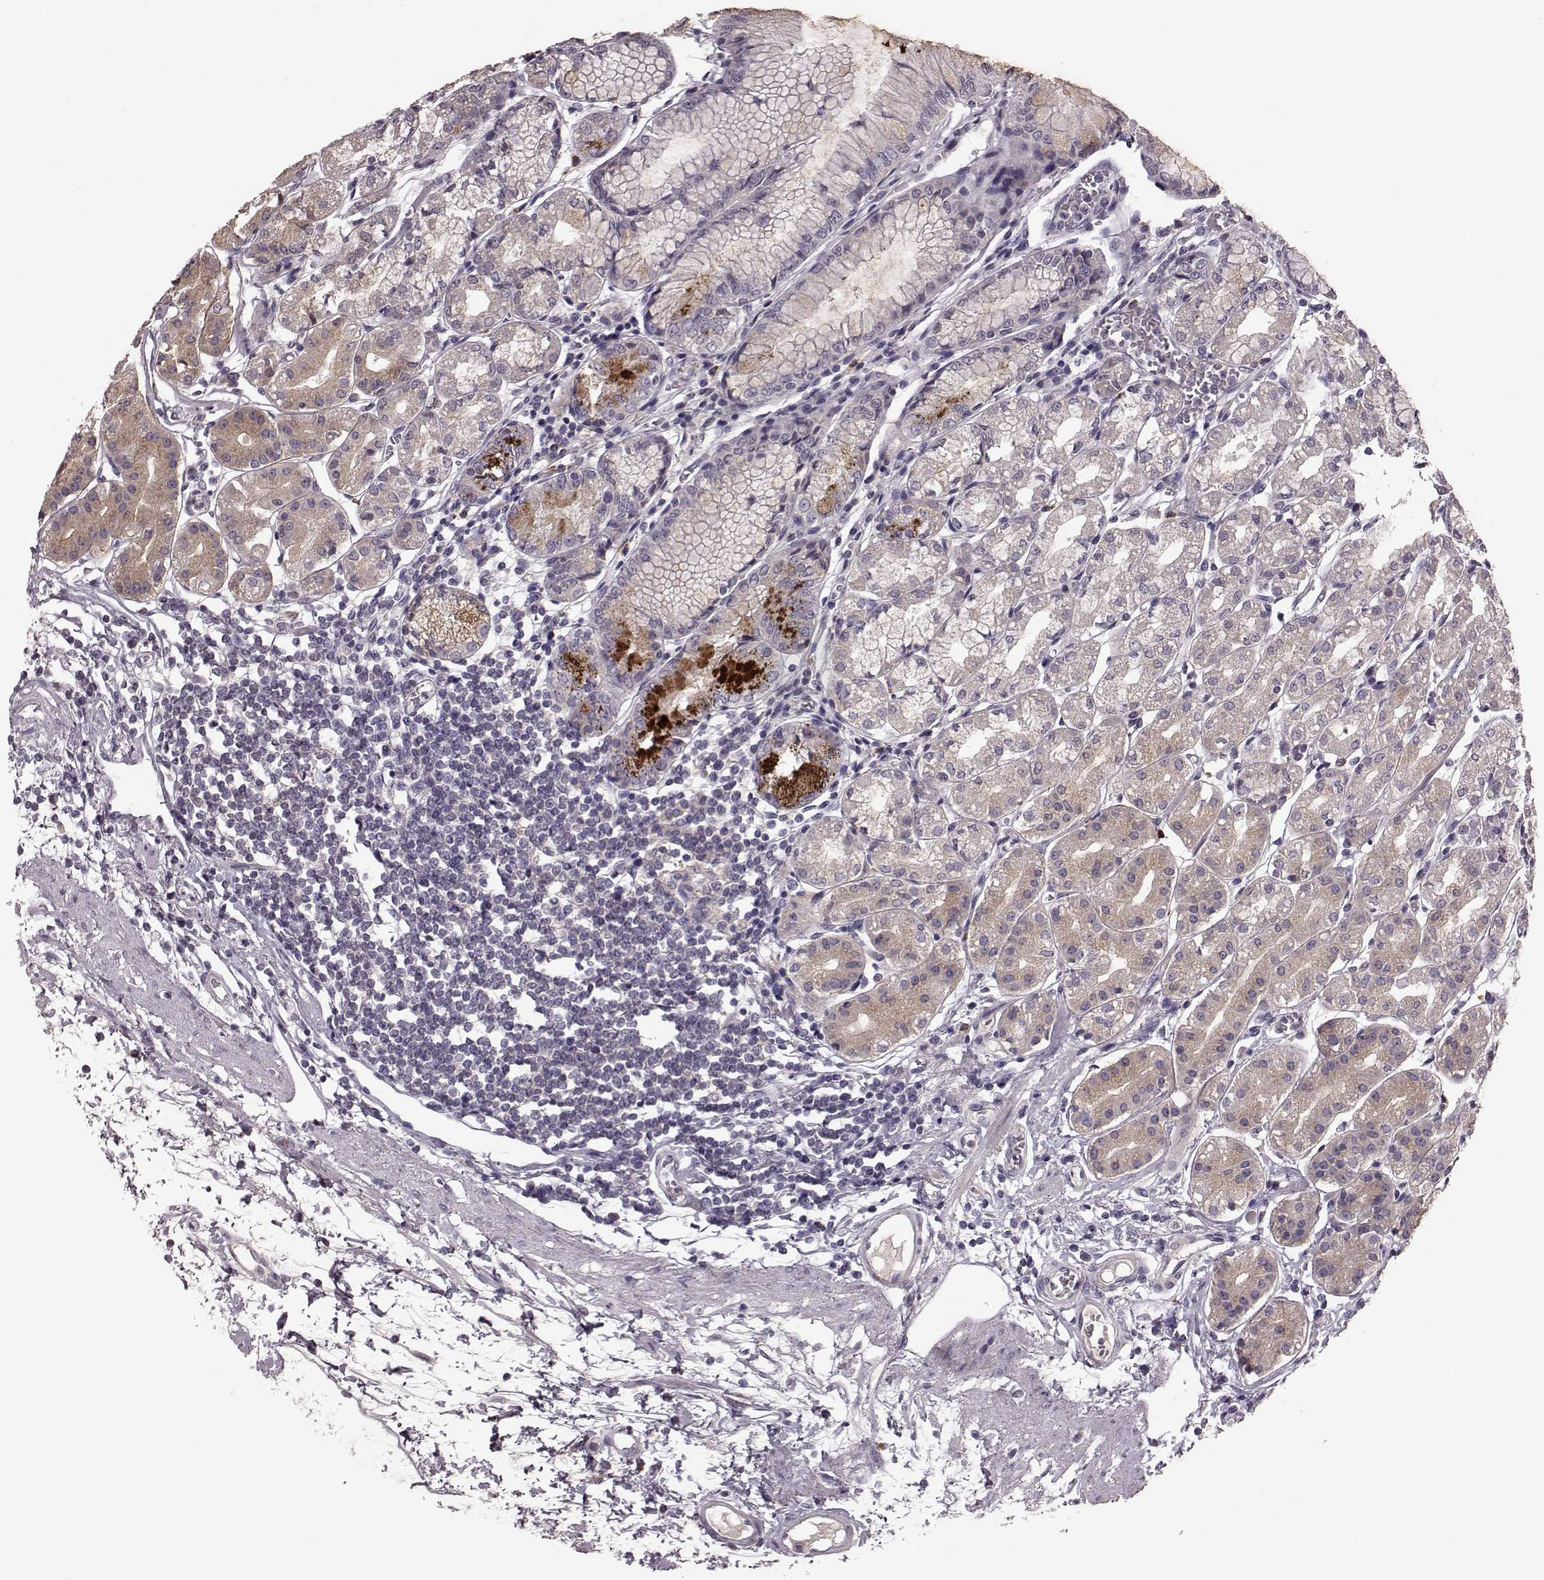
{"staining": {"intensity": "moderate", "quantity": ">75%", "location": "cytoplasmic/membranous"}, "tissue": "stomach", "cell_type": "Glandular cells", "image_type": "normal", "snomed": [{"axis": "morphology", "description": "Normal tissue, NOS"}, {"axis": "topography", "description": "Skeletal muscle"}, {"axis": "topography", "description": "Stomach"}], "caption": "Immunohistochemical staining of unremarkable human stomach demonstrates moderate cytoplasmic/membranous protein expression in approximately >75% of glandular cells. (Brightfield microscopy of DAB IHC at high magnification).", "gene": "SLC52A3", "patient": {"sex": "female", "age": 57}}